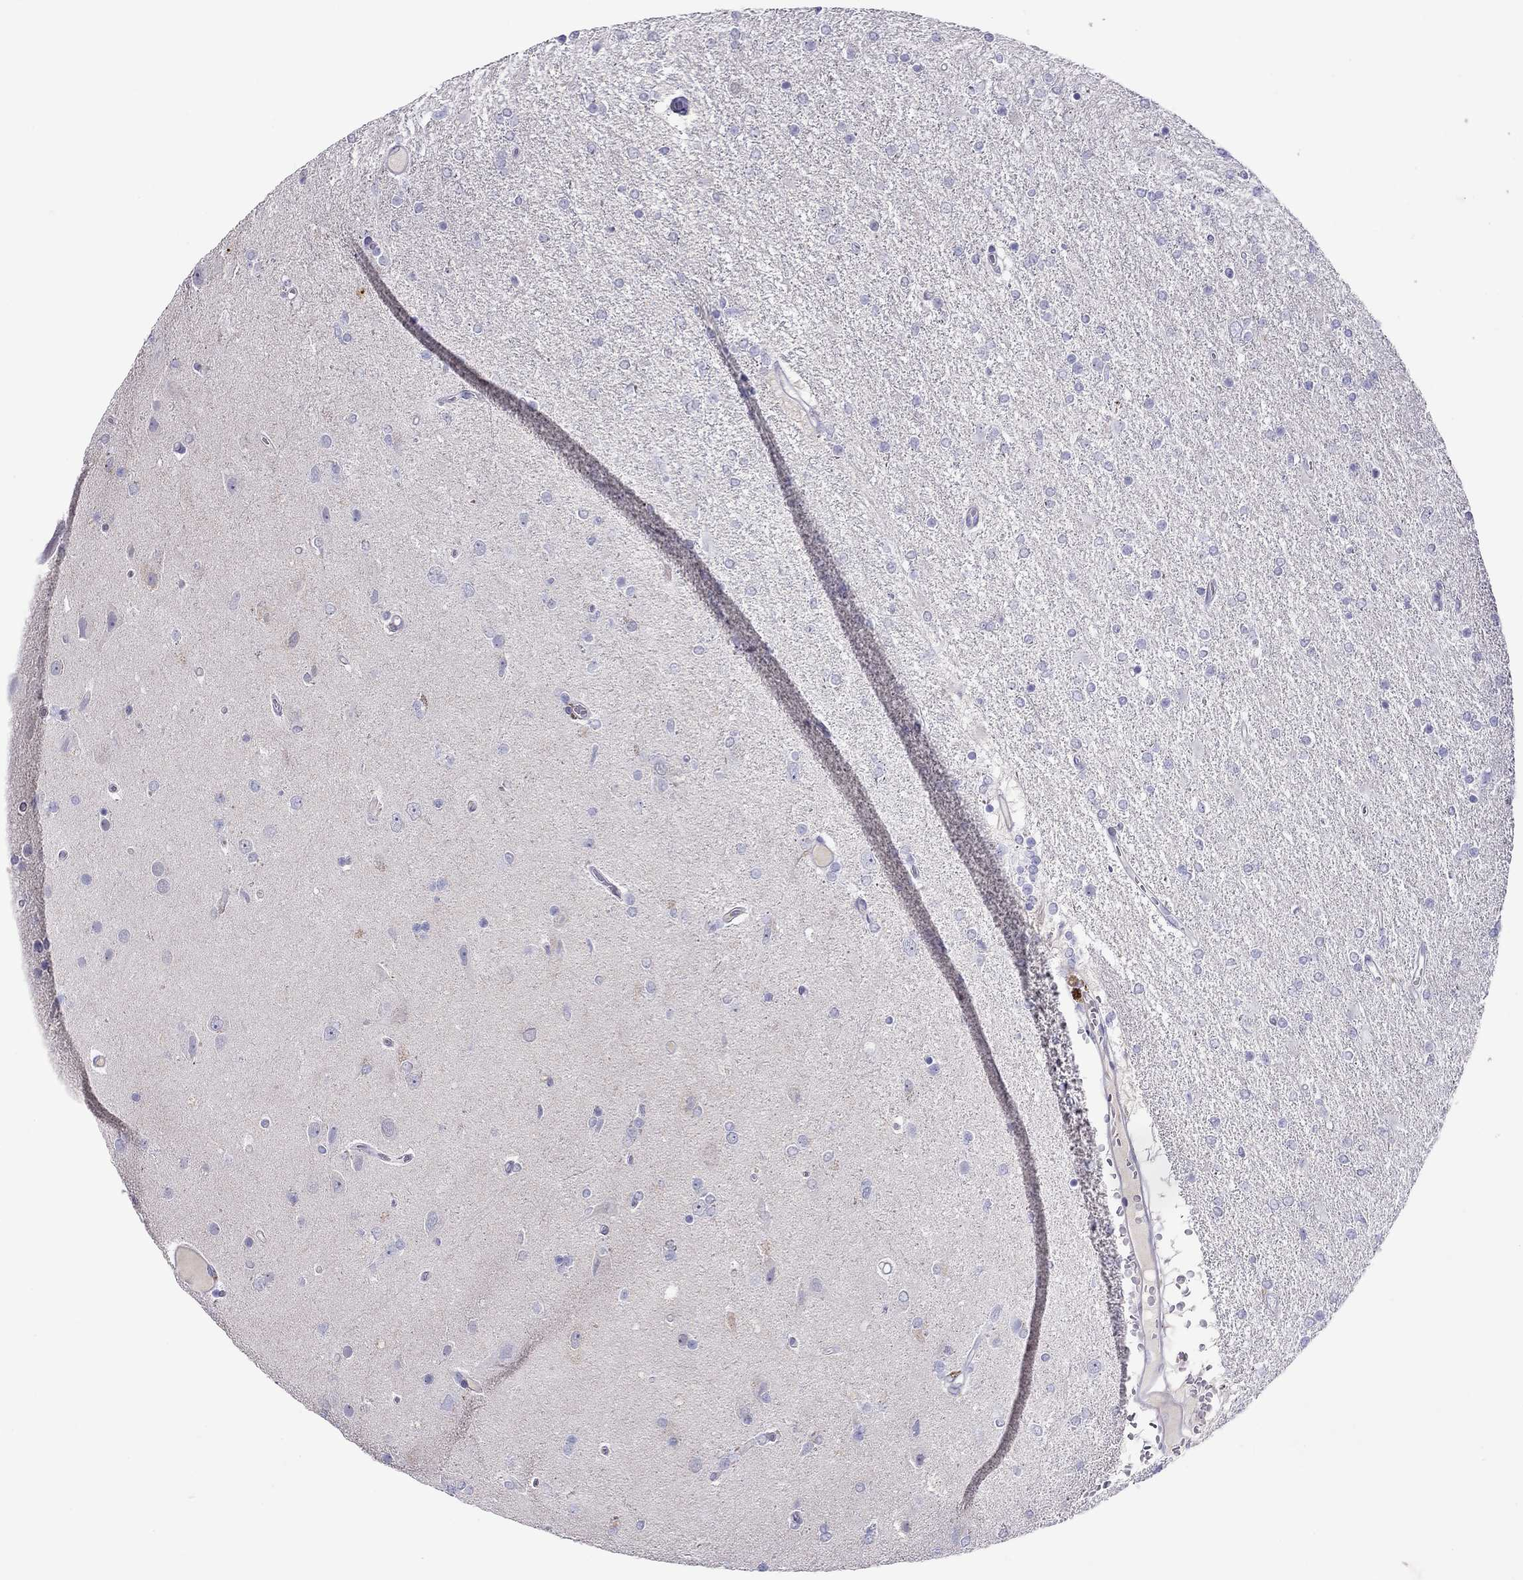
{"staining": {"intensity": "negative", "quantity": "none", "location": "none"}, "tissue": "glioma", "cell_type": "Tumor cells", "image_type": "cancer", "snomed": [{"axis": "morphology", "description": "Glioma, malignant, High grade"}, {"axis": "topography", "description": "Cerebral cortex"}], "caption": "Tumor cells are negative for protein expression in human malignant glioma (high-grade). (DAB (3,3'-diaminobenzidine) IHC with hematoxylin counter stain).", "gene": "CPNE4", "patient": {"sex": "male", "age": 70}}